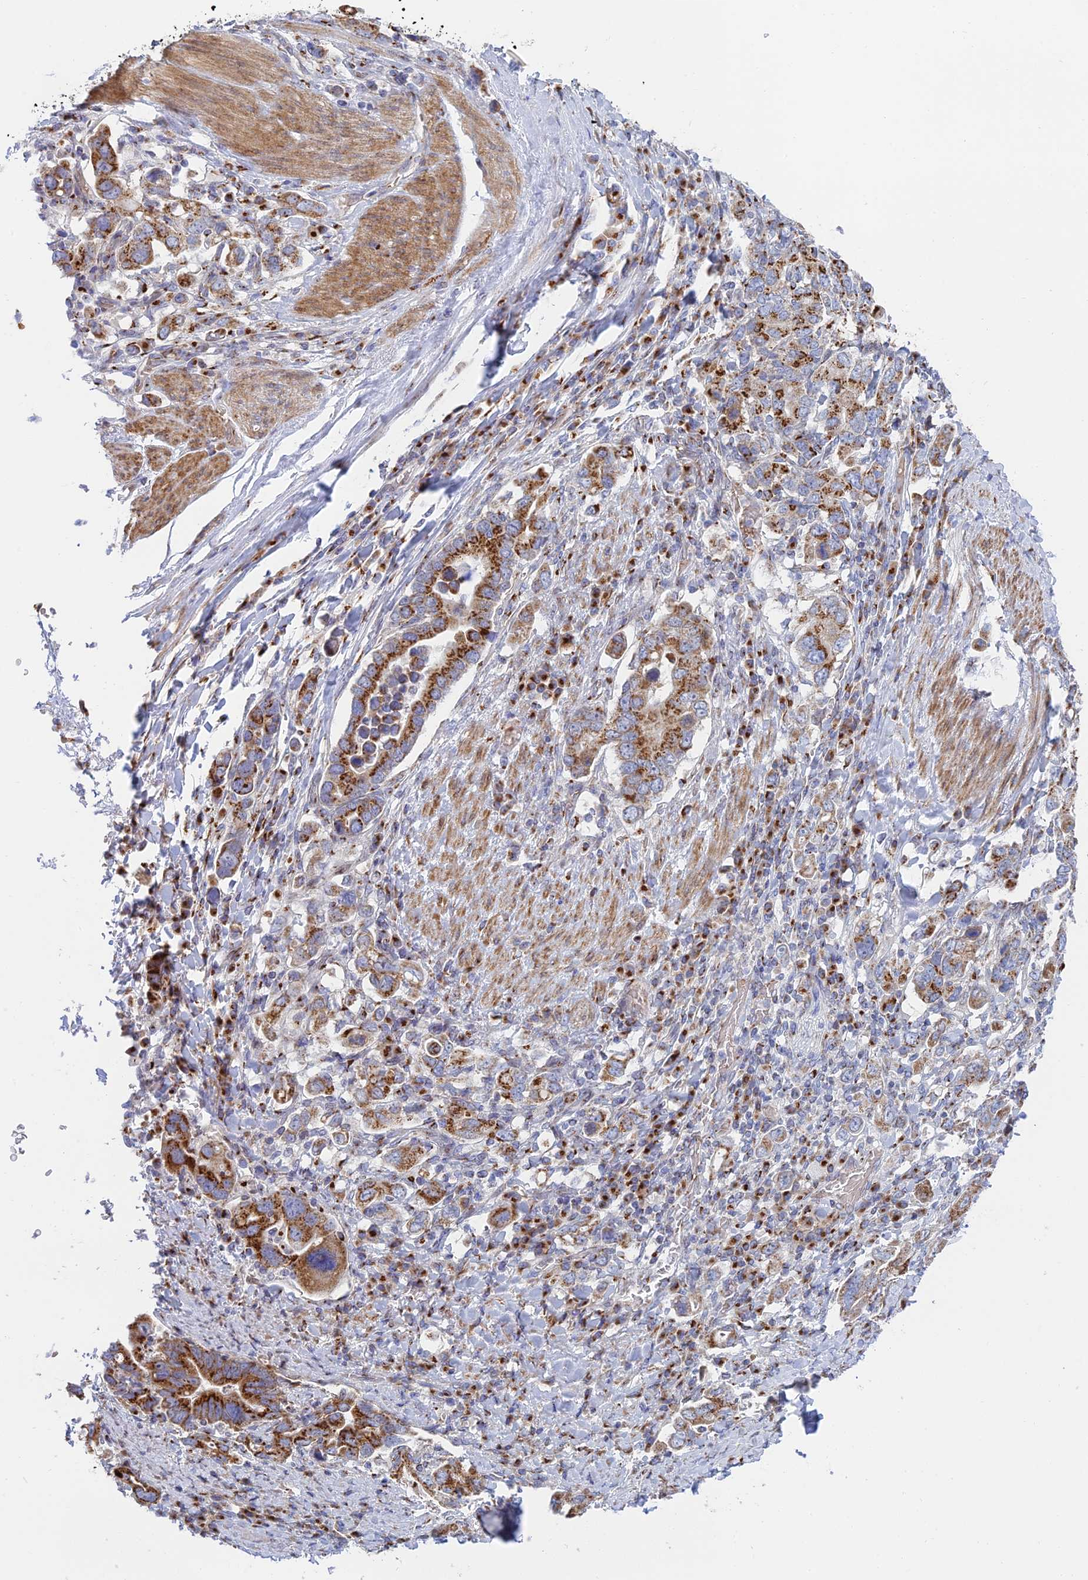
{"staining": {"intensity": "strong", "quantity": ">75%", "location": "cytoplasmic/membranous"}, "tissue": "stomach cancer", "cell_type": "Tumor cells", "image_type": "cancer", "snomed": [{"axis": "morphology", "description": "Adenocarcinoma, NOS"}, {"axis": "topography", "description": "Stomach, upper"}, {"axis": "topography", "description": "Stomach"}], "caption": "Immunohistochemistry (IHC) micrograph of neoplastic tissue: human adenocarcinoma (stomach) stained using IHC exhibits high levels of strong protein expression localized specifically in the cytoplasmic/membranous of tumor cells, appearing as a cytoplasmic/membranous brown color.", "gene": "HS2ST1", "patient": {"sex": "male", "age": 62}}